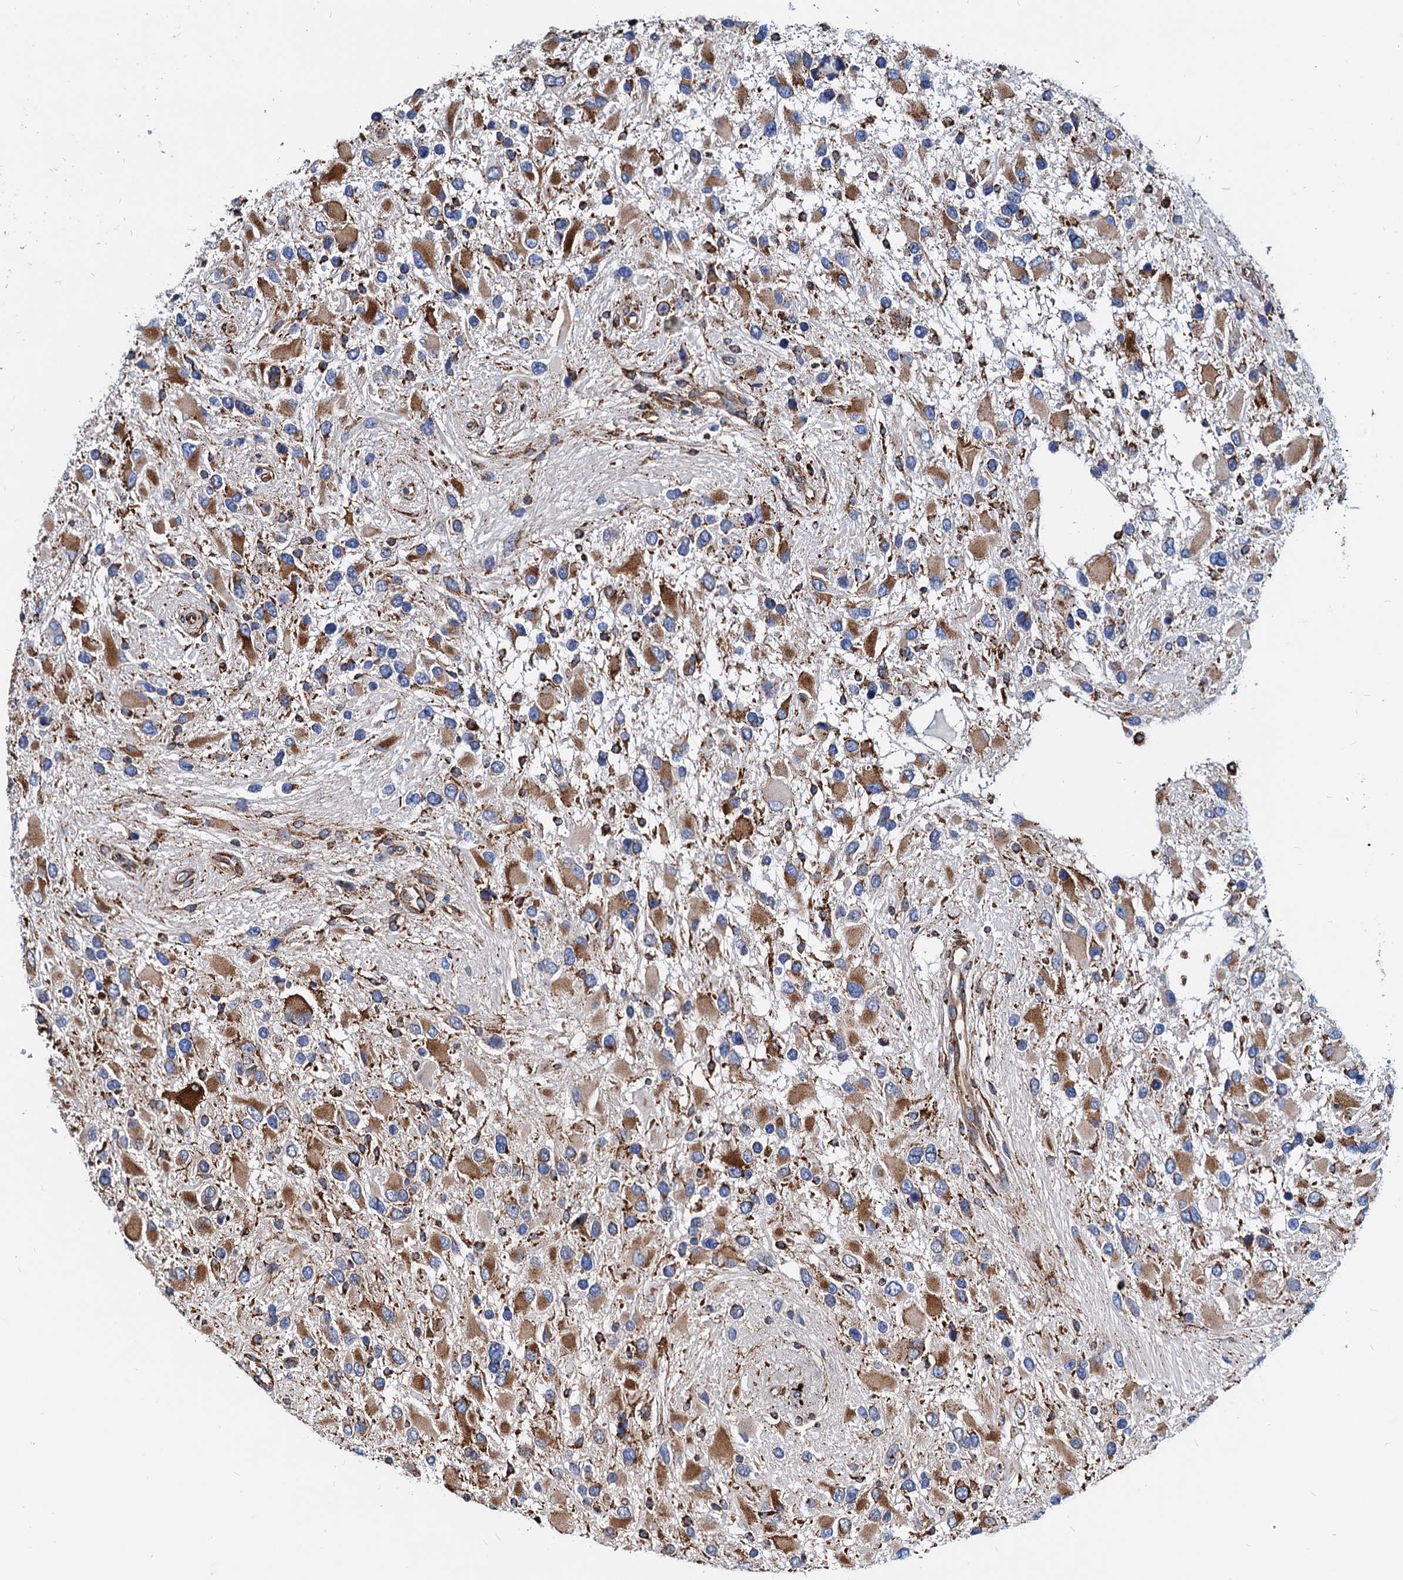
{"staining": {"intensity": "moderate", "quantity": "<25%", "location": "cytoplasmic/membranous"}, "tissue": "glioma", "cell_type": "Tumor cells", "image_type": "cancer", "snomed": [{"axis": "morphology", "description": "Glioma, malignant, High grade"}, {"axis": "topography", "description": "Brain"}], "caption": "Tumor cells display moderate cytoplasmic/membranous expression in approximately <25% of cells in glioma.", "gene": "HSPA5", "patient": {"sex": "male", "age": 53}}